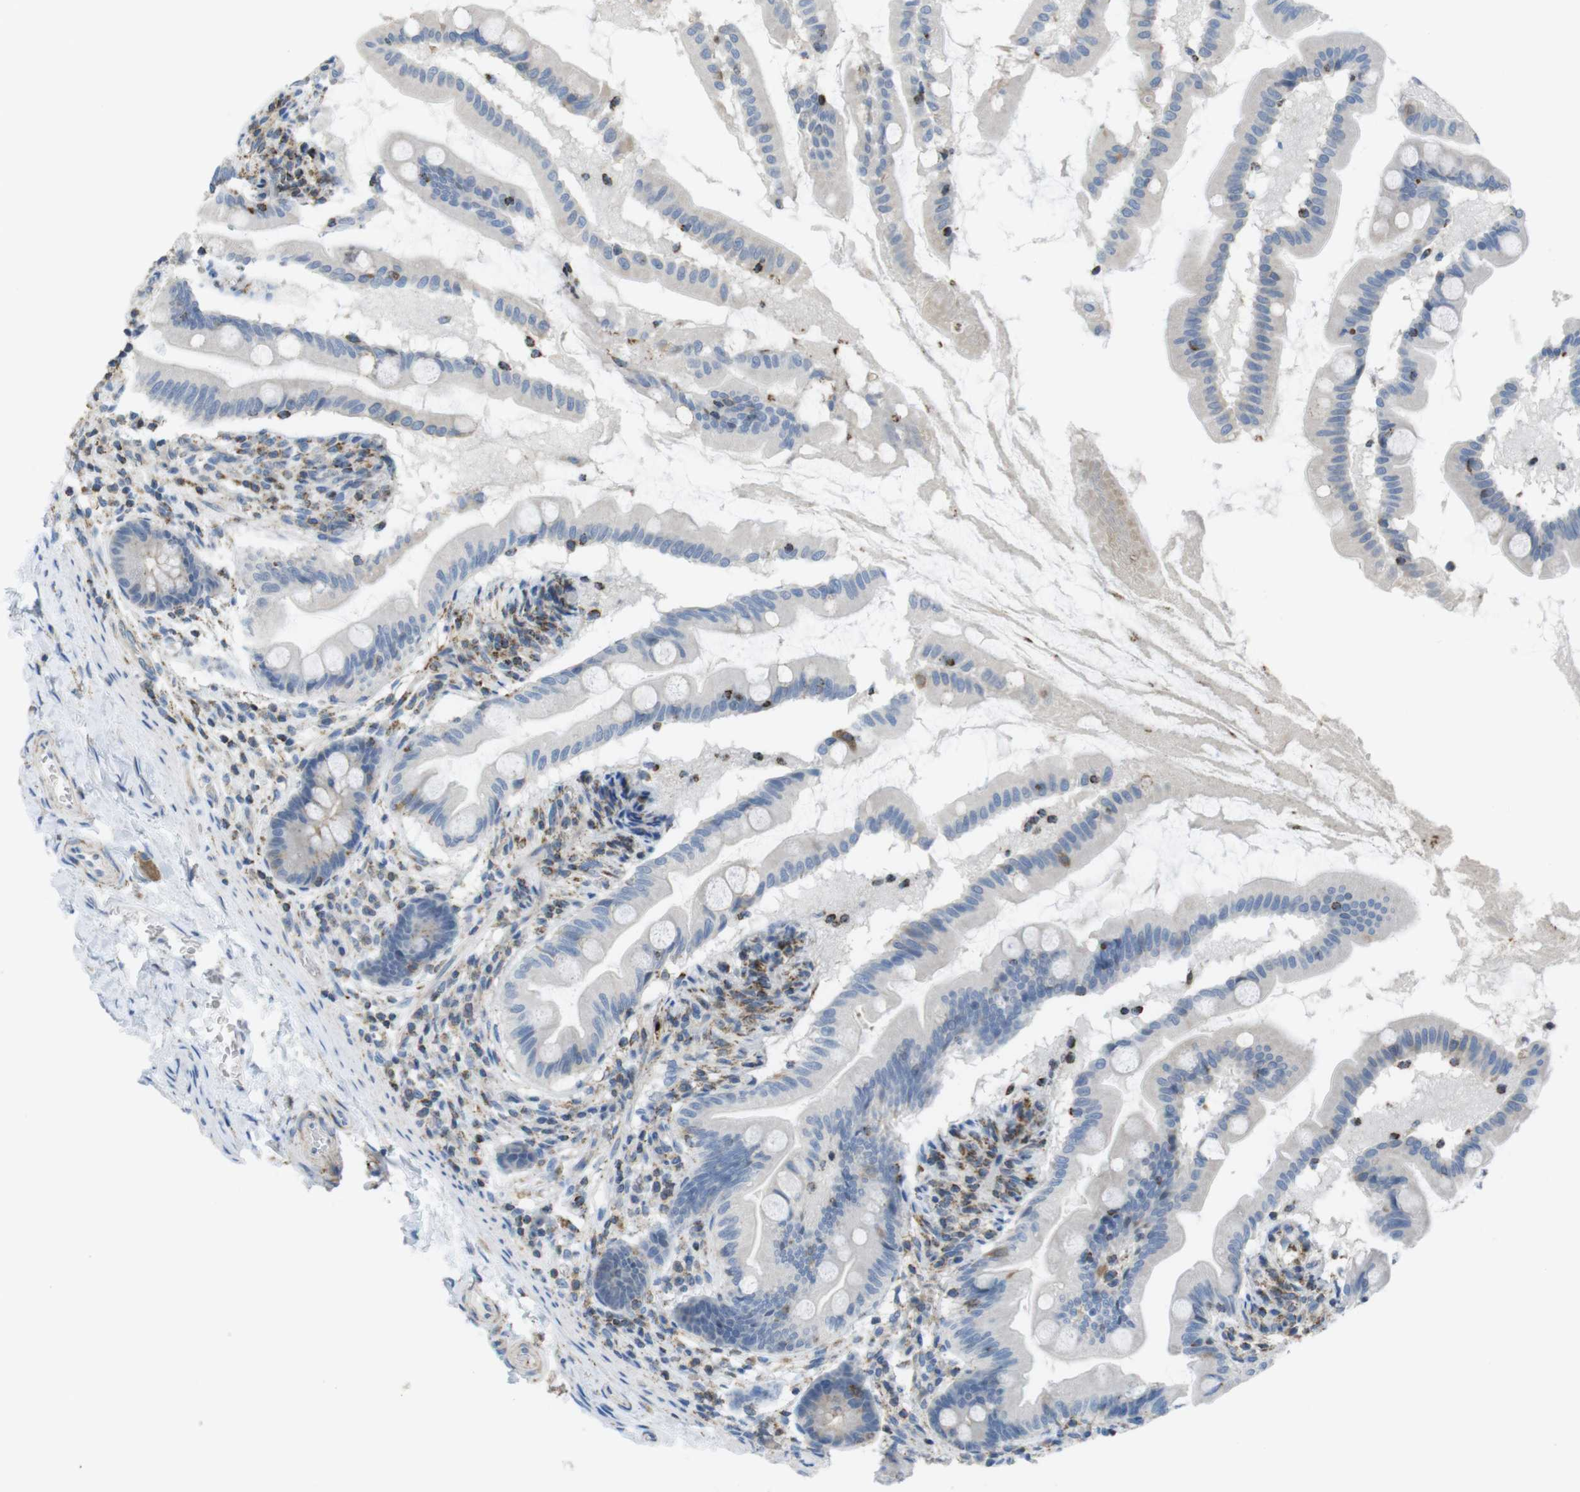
{"staining": {"intensity": "moderate", "quantity": "25%-75%", "location": "cytoplasmic/membranous"}, "tissue": "small intestine", "cell_type": "Glandular cells", "image_type": "normal", "snomed": [{"axis": "morphology", "description": "Normal tissue, NOS"}, {"axis": "topography", "description": "Small intestine"}], "caption": "IHC (DAB) staining of benign small intestine reveals moderate cytoplasmic/membranous protein staining in about 25%-75% of glandular cells. (DAB = brown stain, brightfield microscopy at high magnification).", "gene": "GRIK1", "patient": {"sex": "female", "age": 56}}